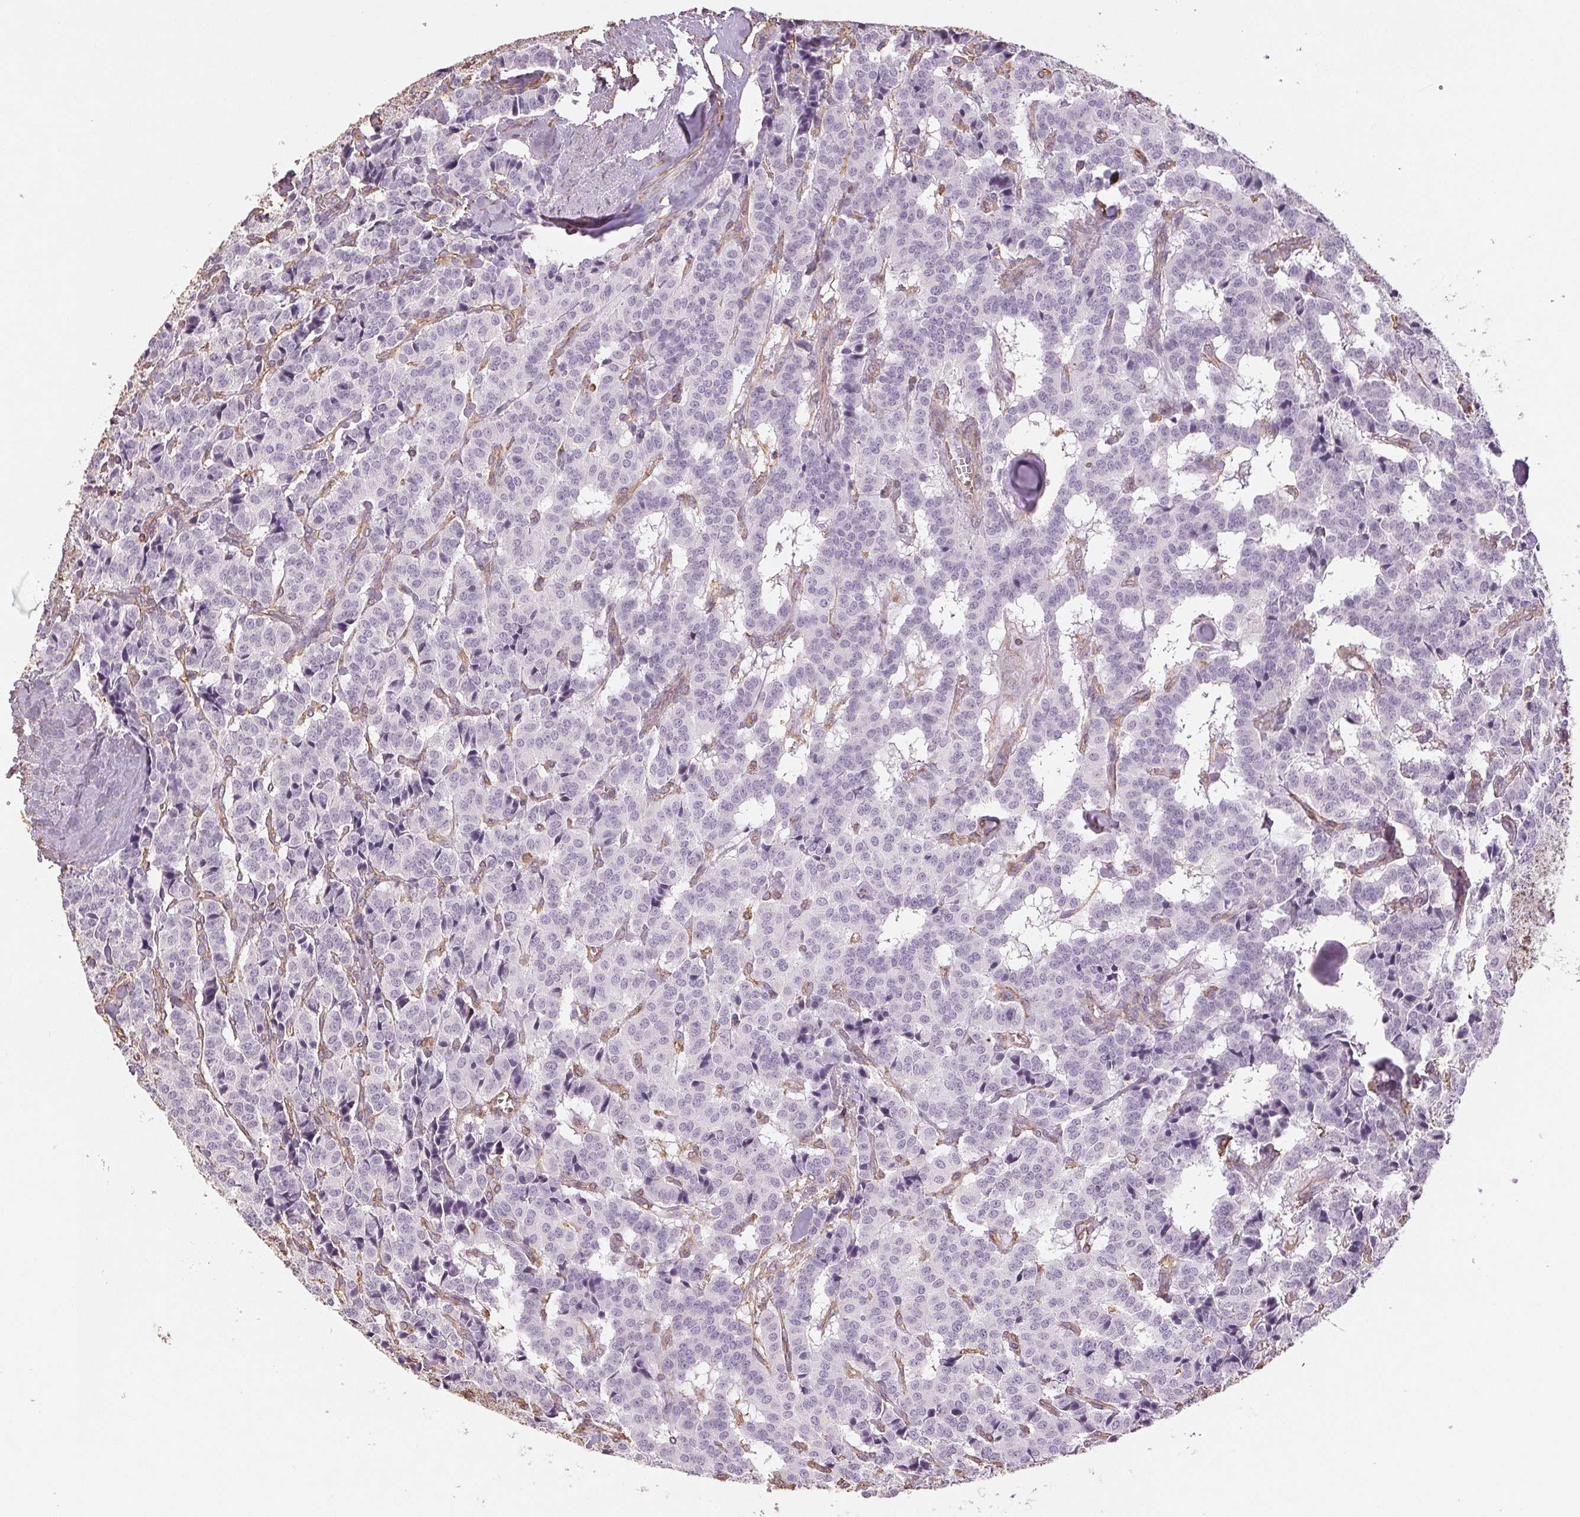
{"staining": {"intensity": "negative", "quantity": "none", "location": "none"}, "tissue": "carcinoid", "cell_type": "Tumor cells", "image_type": "cancer", "snomed": [{"axis": "morphology", "description": "Normal tissue, NOS"}, {"axis": "morphology", "description": "Carcinoid, malignant, NOS"}, {"axis": "topography", "description": "Lung"}], "caption": "The image reveals no staining of tumor cells in malignant carcinoid.", "gene": "COL7A1", "patient": {"sex": "female", "age": 46}}